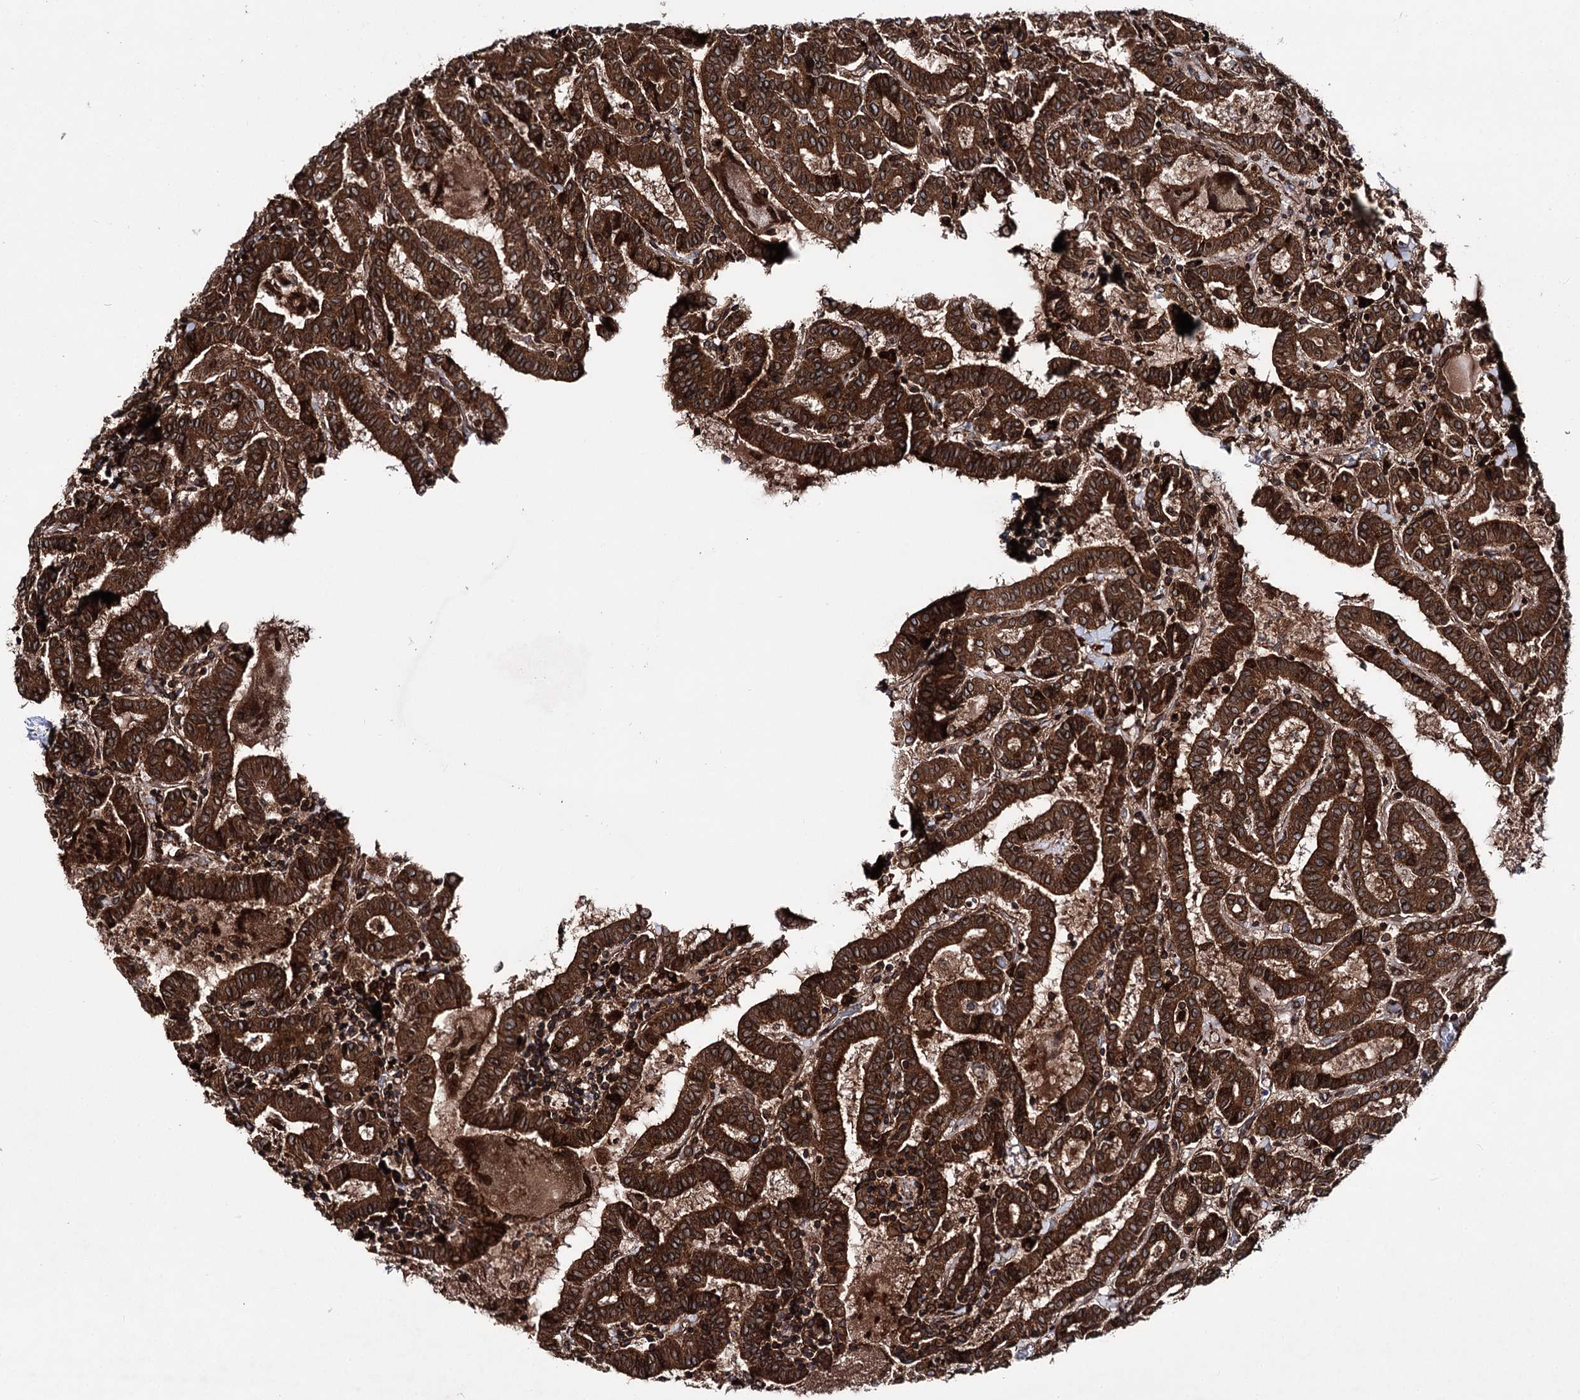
{"staining": {"intensity": "strong", "quantity": ">75%", "location": "cytoplasmic/membranous"}, "tissue": "thyroid cancer", "cell_type": "Tumor cells", "image_type": "cancer", "snomed": [{"axis": "morphology", "description": "Papillary adenocarcinoma, NOS"}, {"axis": "topography", "description": "Thyroid gland"}], "caption": "A histopathology image of human papillary adenocarcinoma (thyroid) stained for a protein displays strong cytoplasmic/membranous brown staining in tumor cells.", "gene": "FGFR1OP2", "patient": {"sex": "female", "age": 72}}